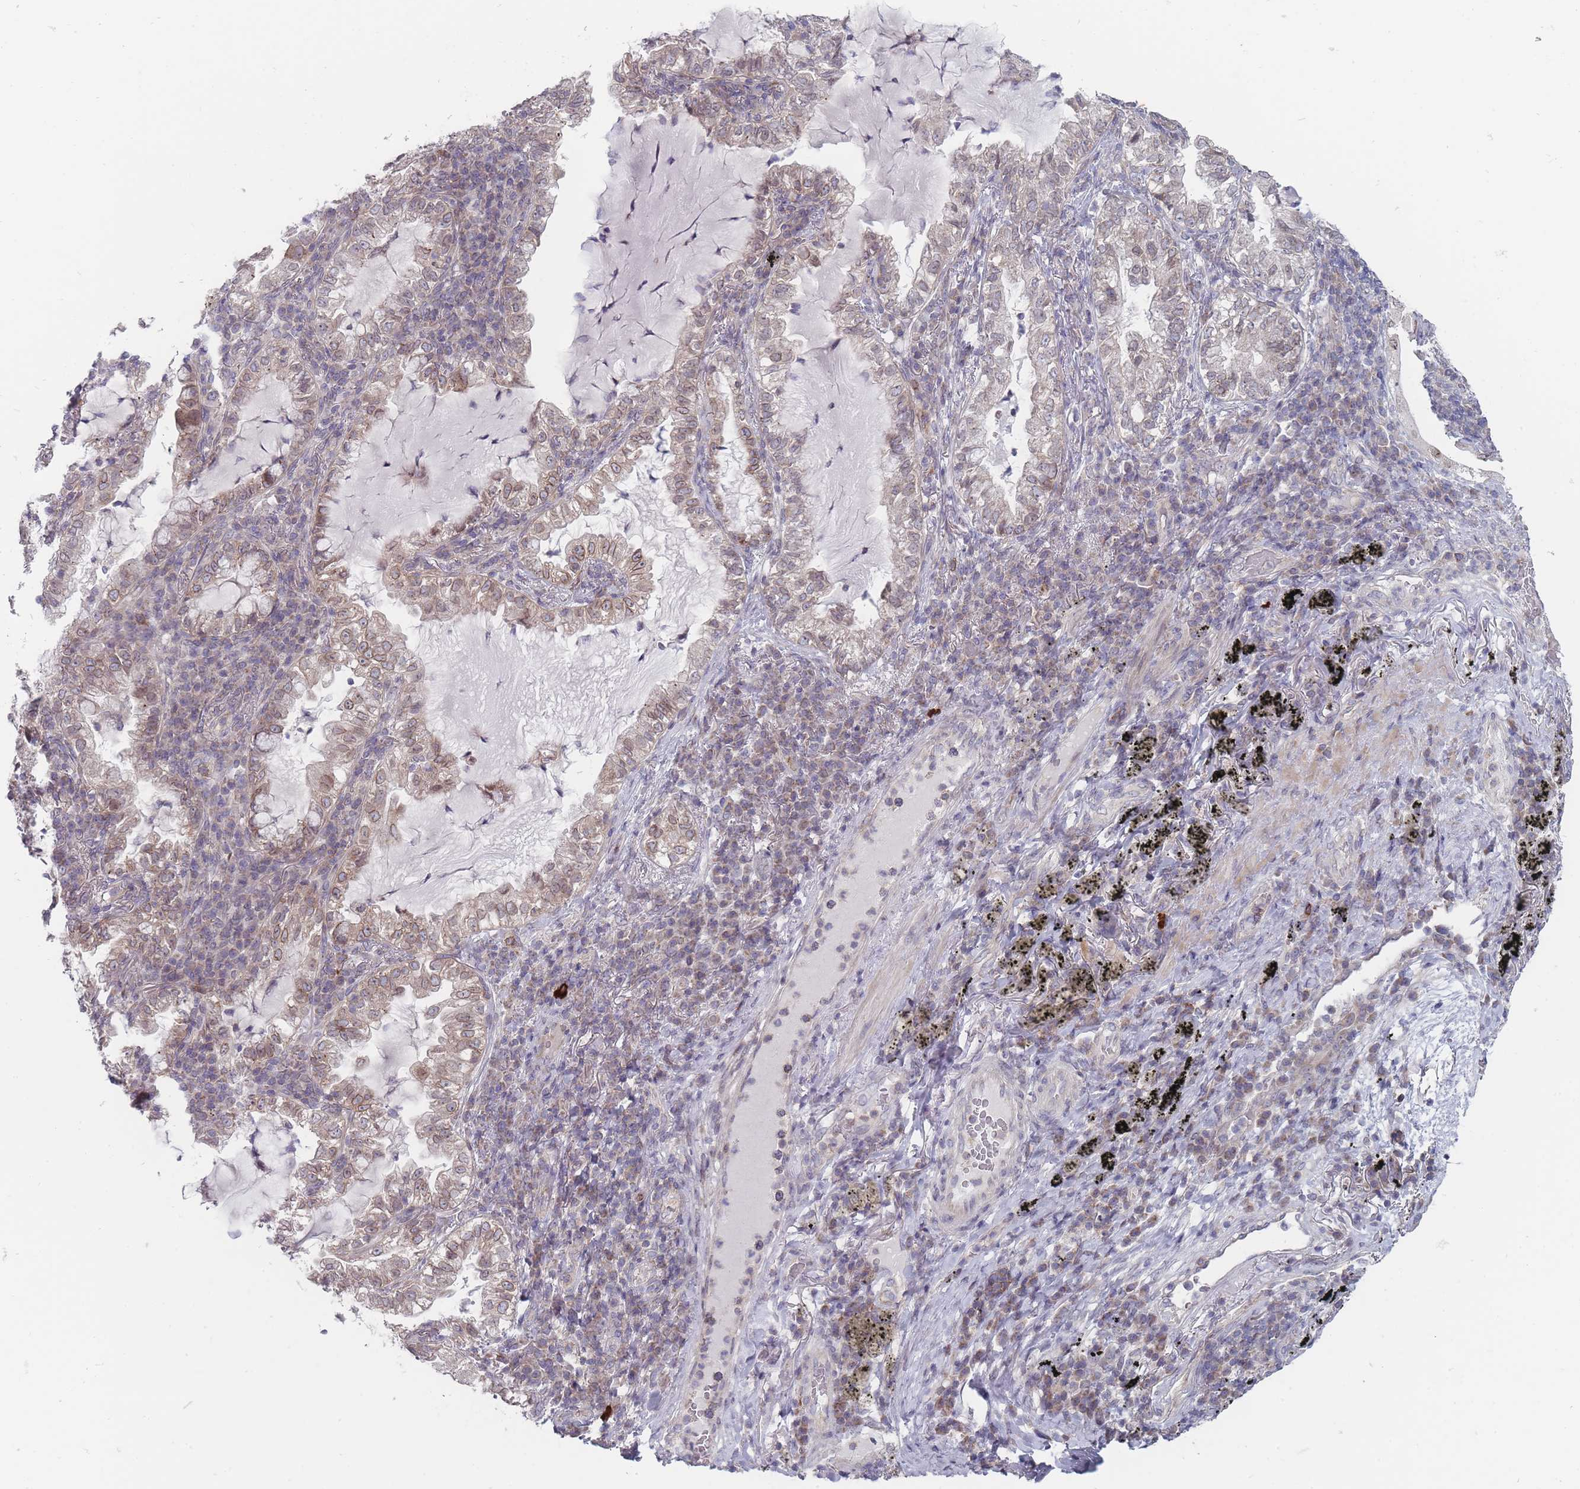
{"staining": {"intensity": "weak", "quantity": ">75%", "location": "cytoplasmic/membranous,nuclear"}, "tissue": "lung cancer", "cell_type": "Tumor cells", "image_type": "cancer", "snomed": [{"axis": "morphology", "description": "Adenocarcinoma, NOS"}, {"axis": "topography", "description": "Lung"}], "caption": "Lung cancer (adenocarcinoma) stained with IHC exhibits weak cytoplasmic/membranous and nuclear expression in about >75% of tumor cells. (Brightfield microscopy of DAB IHC at high magnification).", "gene": "PCDH12", "patient": {"sex": "female", "age": 73}}